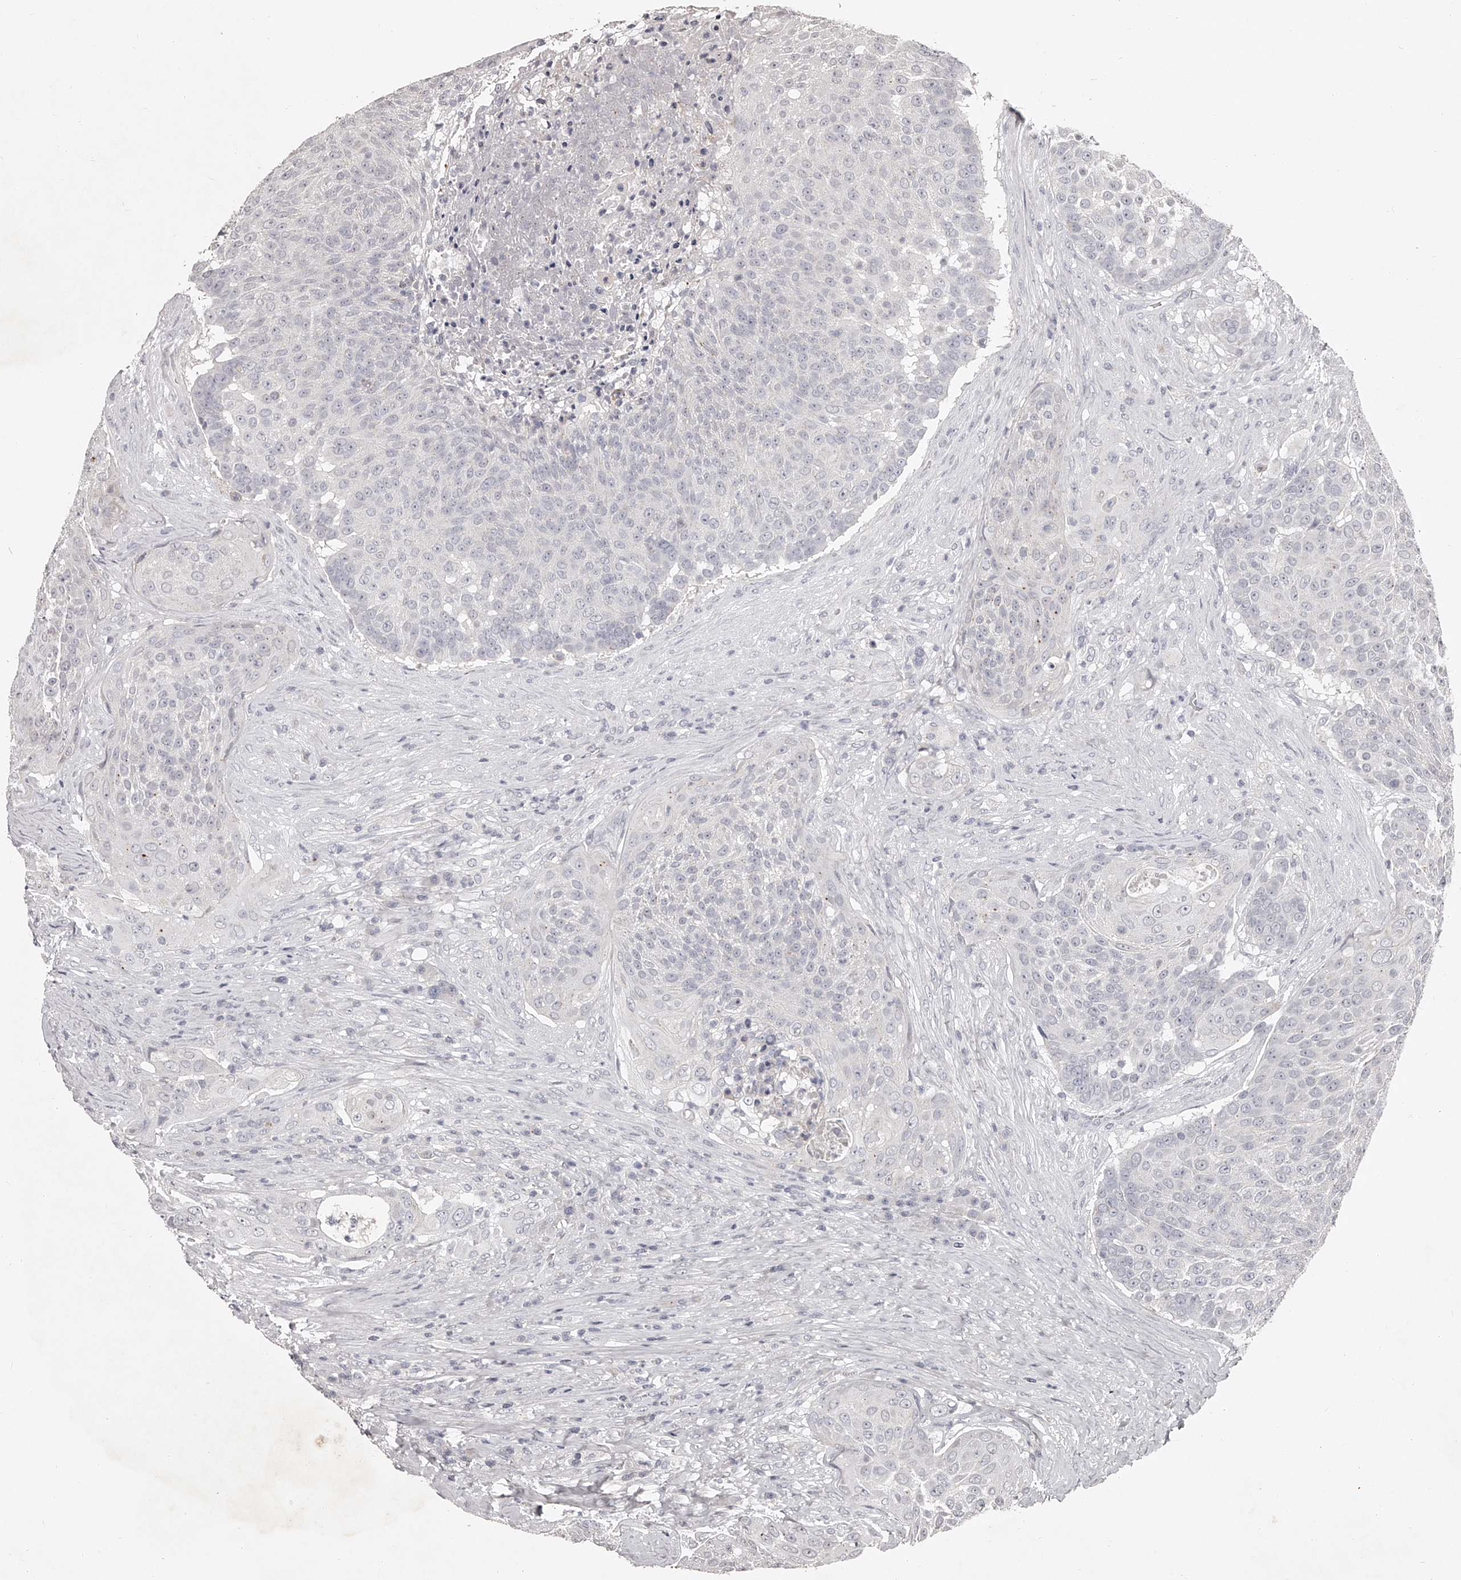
{"staining": {"intensity": "negative", "quantity": "none", "location": "none"}, "tissue": "urothelial cancer", "cell_type": "Tumor cells", "image_type": "cancer", "snomed": [{"axis": "morphology", "description": "Urothelial carcinoma, High grade"}, {"axis": "topography", "description": "Urinary bladder"}], "caption": "Immunohistochemistry micrograph of human urothelial cancer stained for a protein (brown), which exhibits no staining in tumor cells.", "gene": "NT5DC1", "patient": {"sex": "female", "age": 63}}